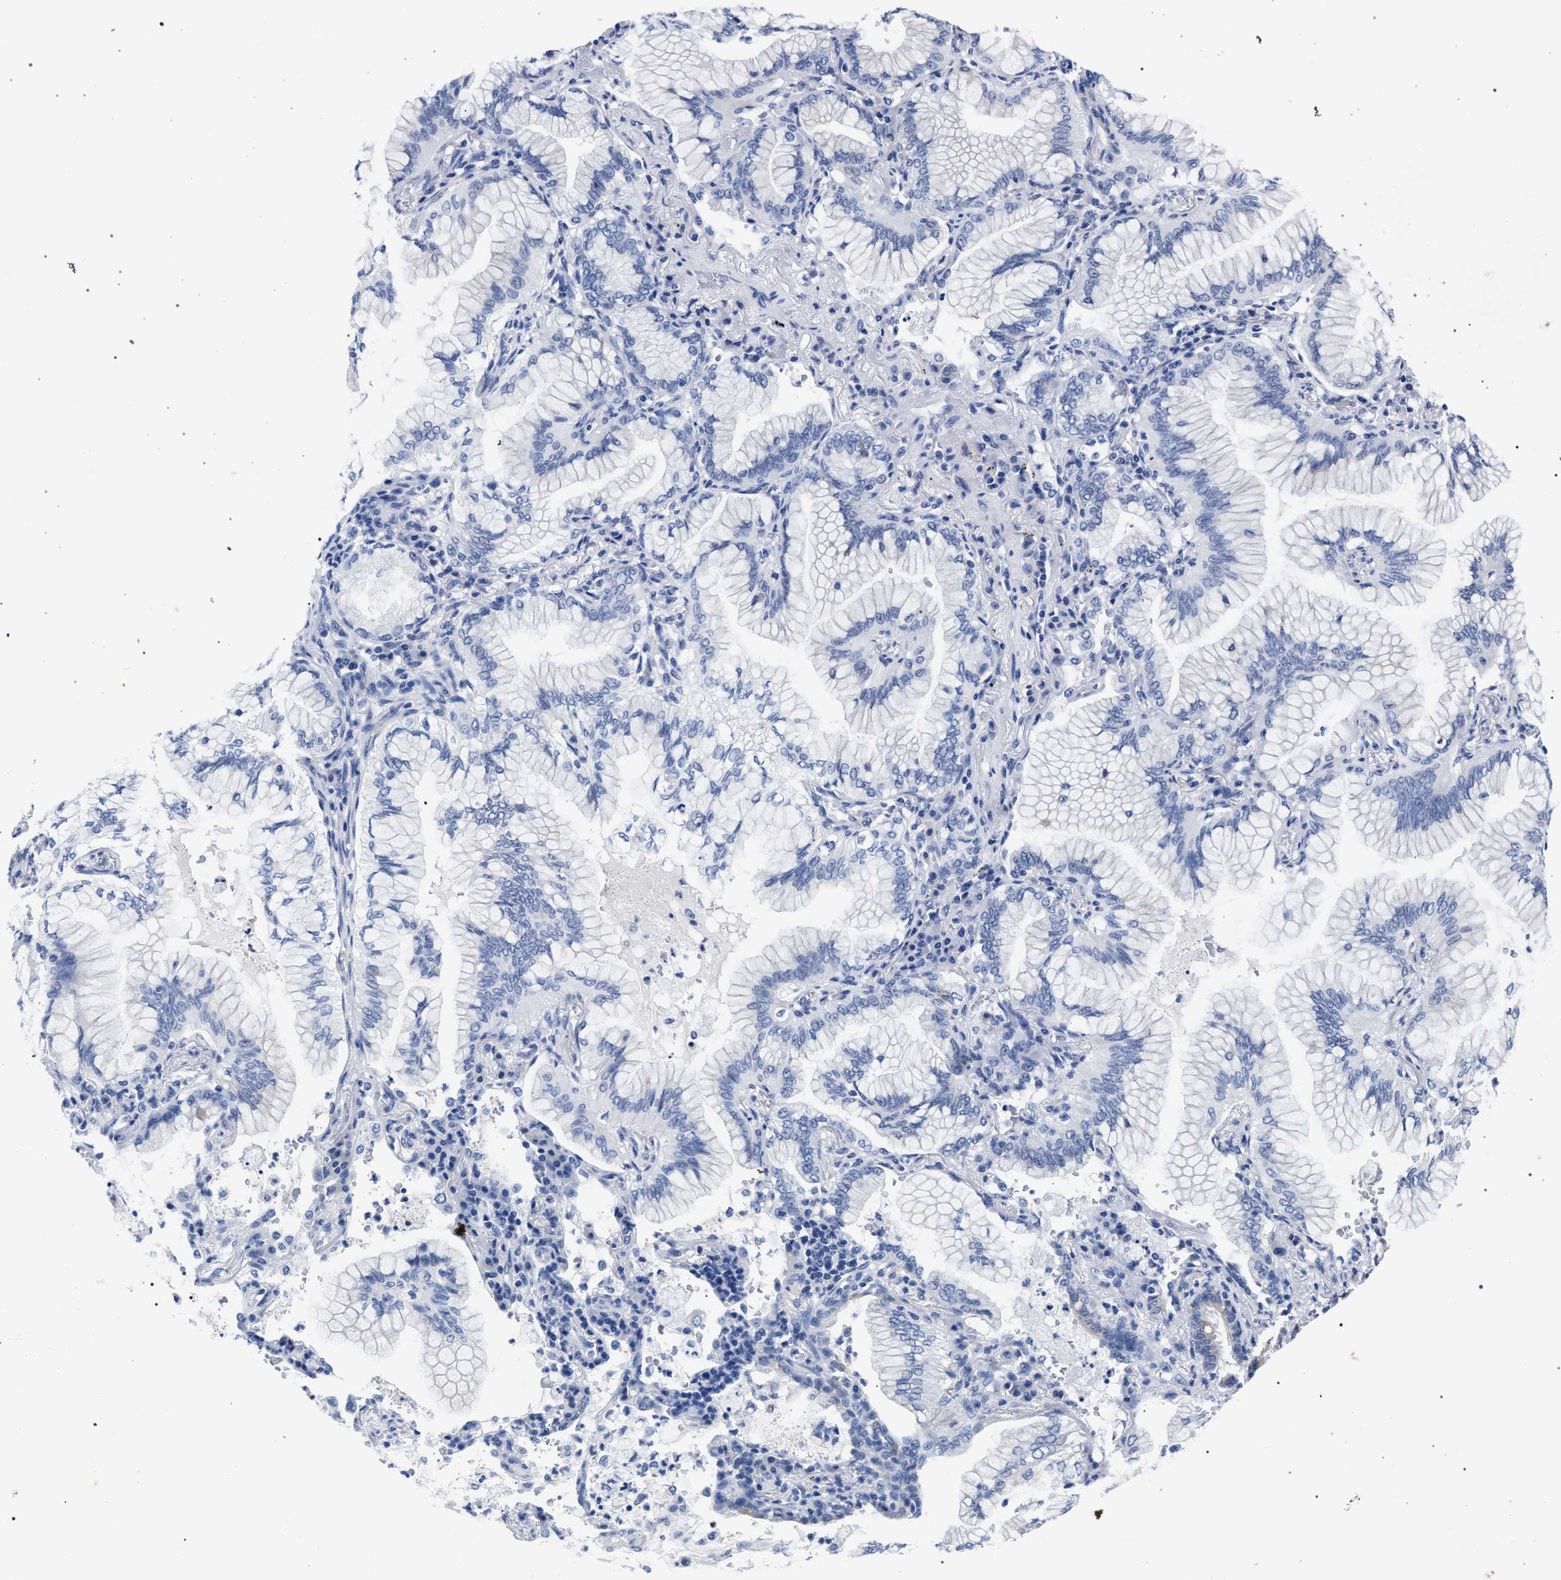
{"staining": {"intensity": "negative", "quantity": "none", "location": "none"}, "tissue": "lung cancer", "cell_type": "Tumor cells", "image_type": "cancer", "snomed": [{"axis": "morphology", "description": "Adenocarcinoma, NOS"}, {"axis": "topography", "description": "Lung"}], "caption": "Lung cancer was stained to show a protein in brown. There is no significant positivity in tumor cells.", "gene": "AKAP4", "patient": {"sex": "female", "age": 70}}